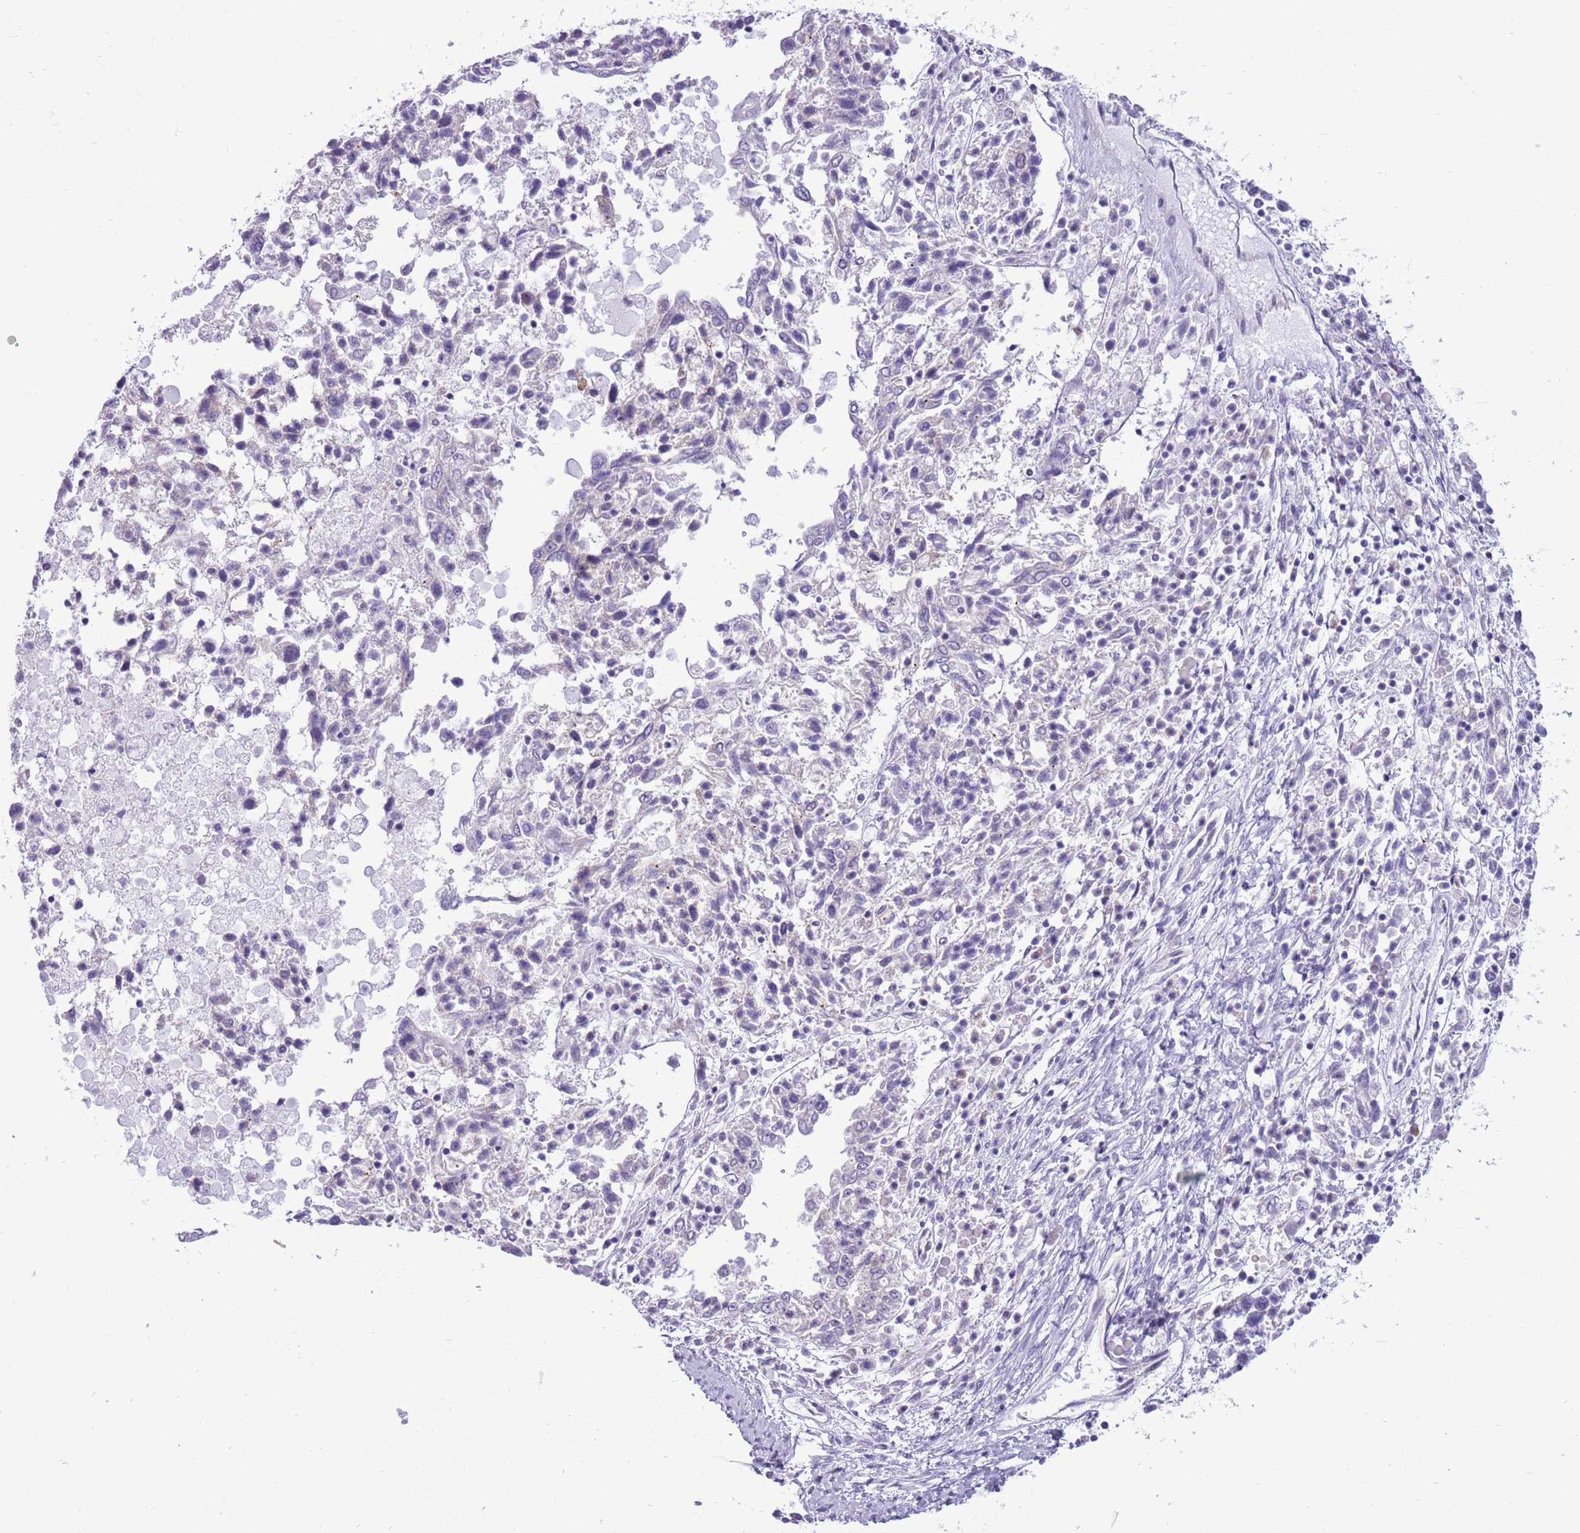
{"staining": {"intensity": "negative", "quantity": "none", "location": "none"}, "tissue": "ovarian cancer", "cell_type": "Tumor cells", "image_type": "cancer", "snomed": [{"axis": "morphology", "description": "Carcinoma, endometroid"}, {"axis": "topography", "description": "Ovary"}], "caption": "Photomicrograph shows no protein expression in tumor cells of endometroid carcinoma (ovarian) tissue.", "gene": "PARP8", "patient": {"sex": "female", "age": 62}}